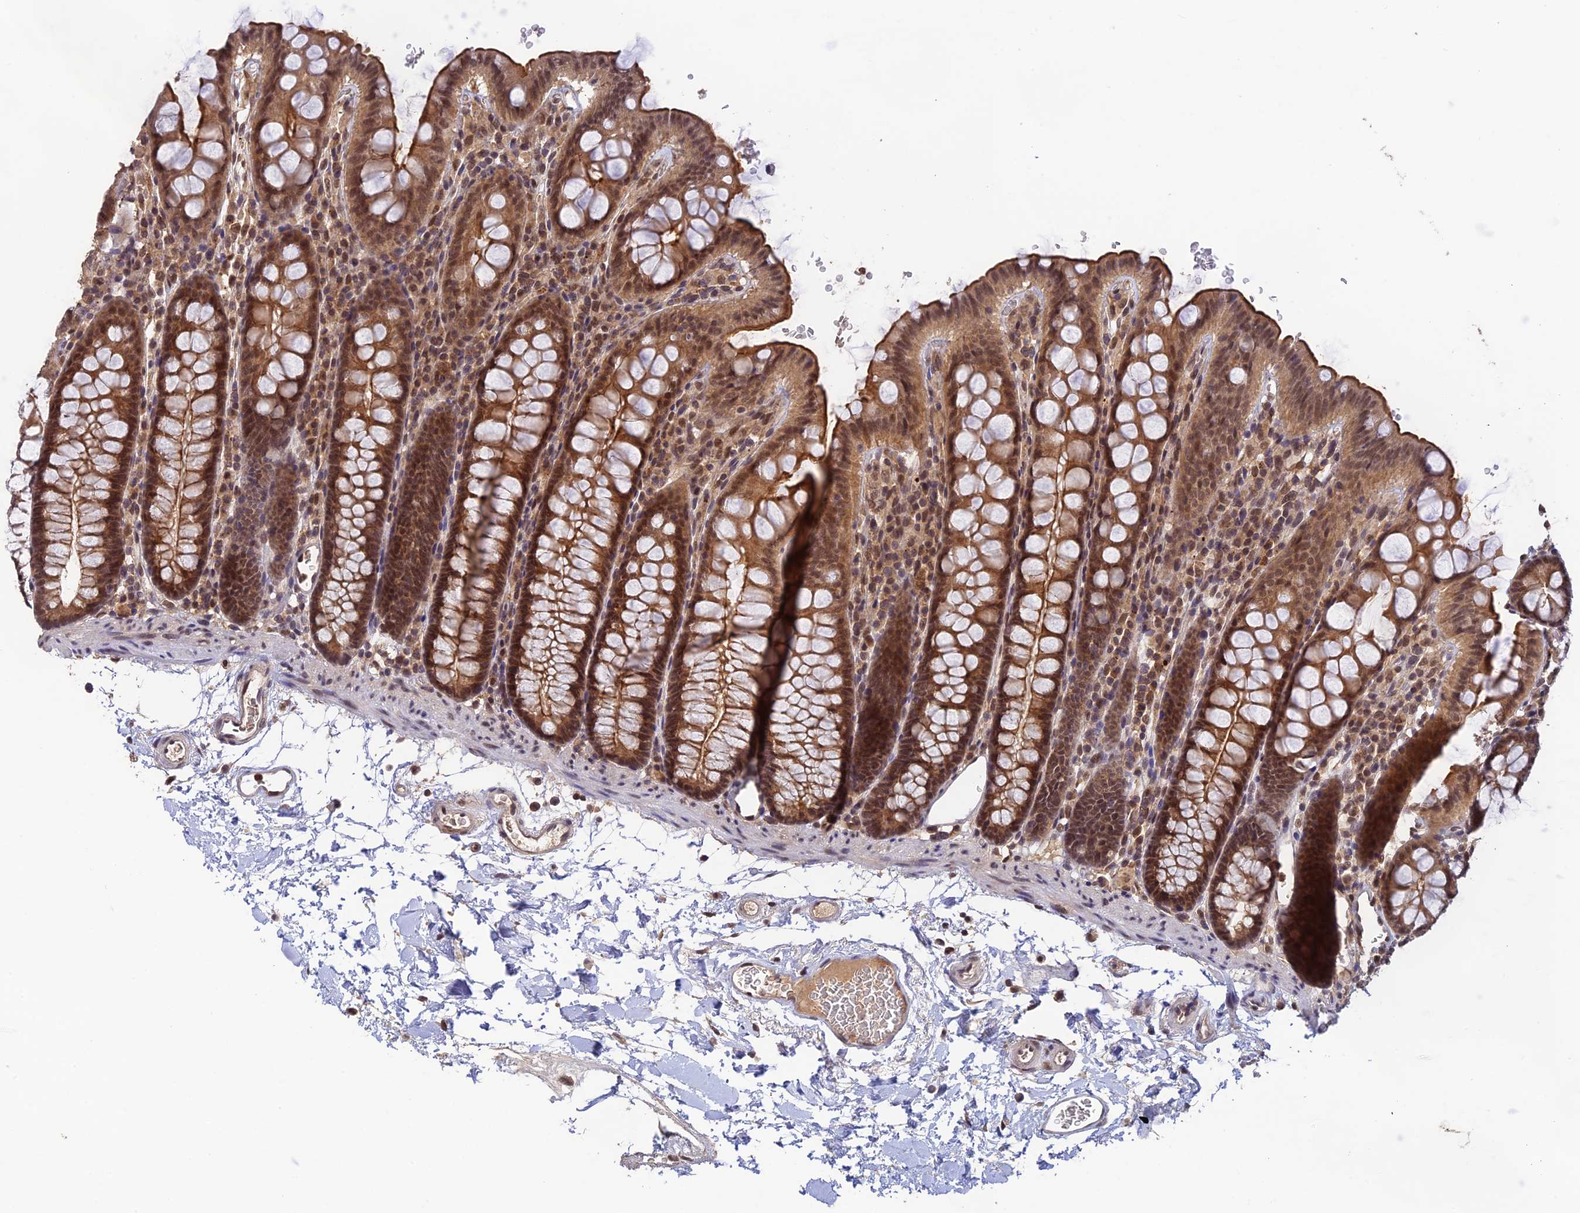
{"staining": {"intensity": "moderate", "quantity": "25%-75%", "location": "cytoplasmic/membranous,nuclear"}, "tissue": "colon", "cell_type": "Endothelial cells", "image_type": "normal", "snomed": [{"axis": "morphology", "description": "Normal tissue, NOS"}, {"axis": "topography", "description": "Colon"}], "caption": "A photomicrograph of human colon stained for a protein displays moderate cytoplasmic/membranous,nuclear brown staining in endothelial cells. (brown staining indicates protein expression, while blue staining denotes nuclei).", "gene": "ZNF436", "patient": {"sex": "male", "age": 75}}